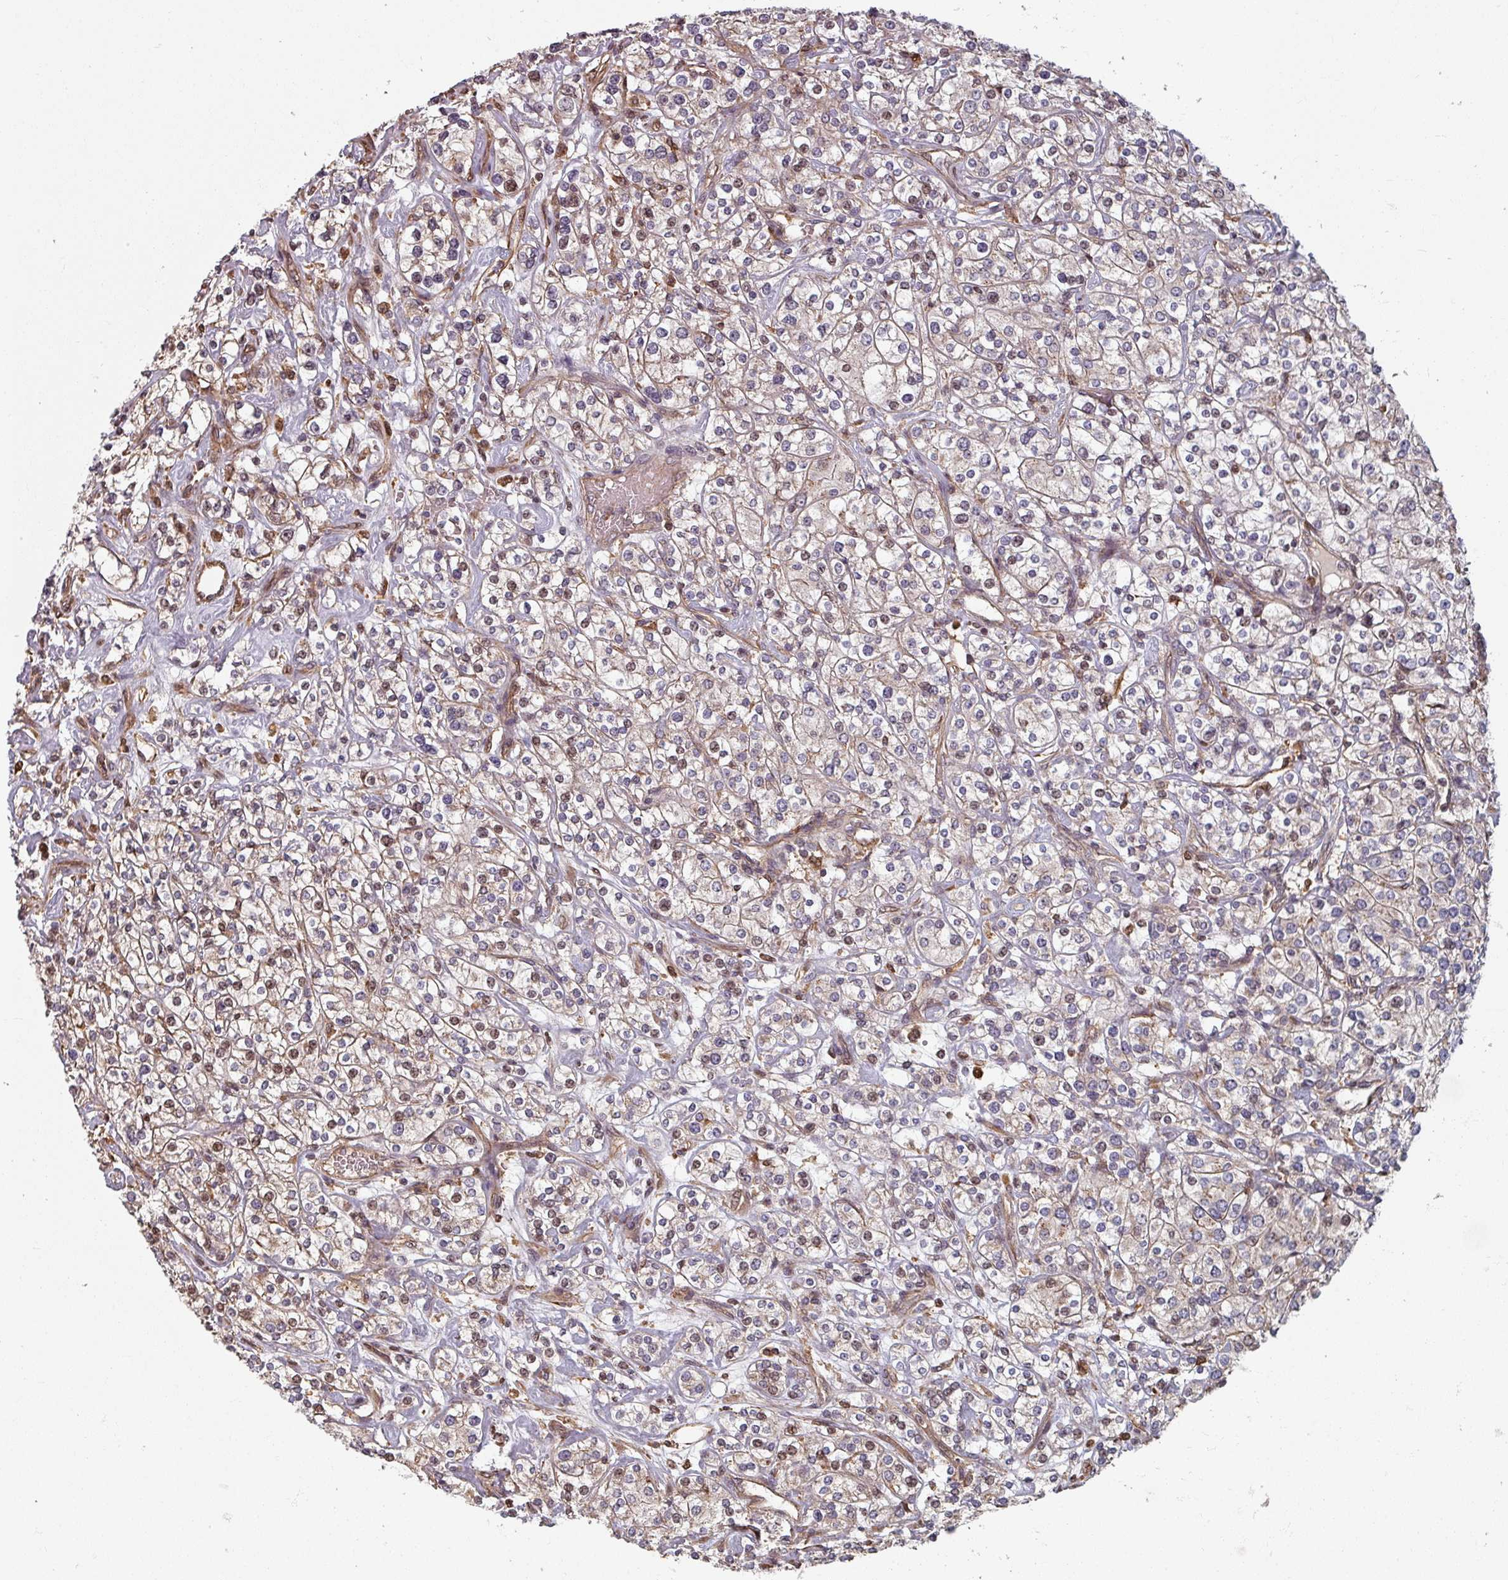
{"staining": {"intensity": "negative", "quantity": "none", "location": "none"}, "tissue": "renal cancer", "cell_type": "Tumor cells", "image_type": "cancer", "snomed": [{"axis": "morphology", "description": "Adenocarcinoma, NOS"}, {"axis": "topography", "description": "Kidney"}], "caption": "A high-resolution image shows immunohistochemistry staining of renal cancer, which demonstrates no significant staining in tumor cells. Brightfield microscopy of immunohistochemistry (IHC) stained with DAB (brown) and hematoxylin (blue), captured at high magnification.", "gene": "EID1", "patient": {"sex": "male", "age": 77}}